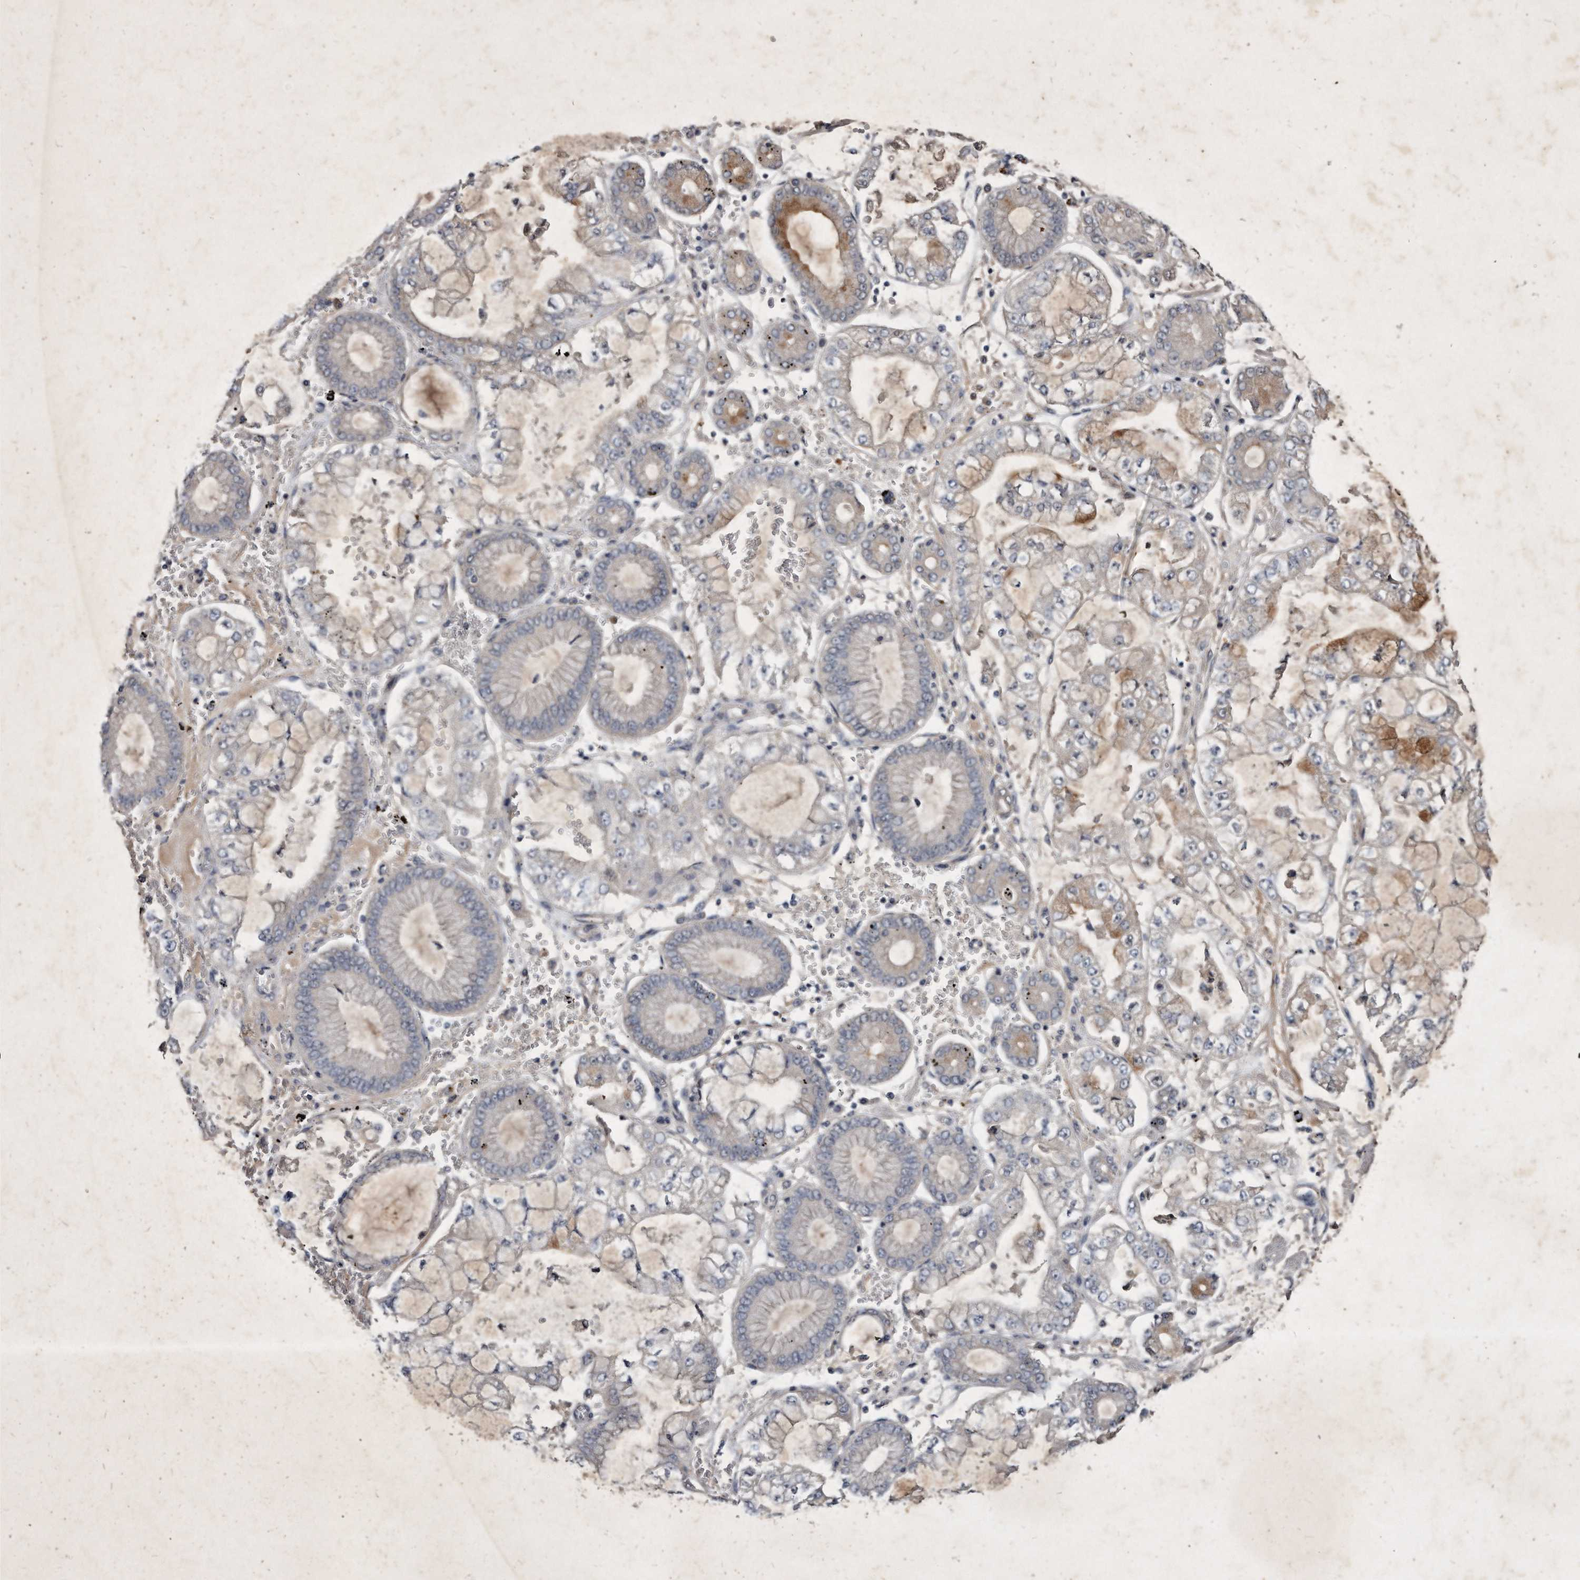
{"staining": {"intensity": "moderate", "quantity": "<25%", "location": "cytoplasmic/membranous"}, "tissue": "stomach cancer", "cell_type": "Tumor cells", "image_type": "cancer", "snomed": [{"axis": "morphology", "description": "Adenocarcinoma, NOS"}, {"axis": "topography", "description": "Stomach"}], "caption": "IHC image of human stomach adenocarcinoma stained for a protein (brown), which exhibits low levels of moderate cytoplasmic/membranous positivity in approximately <25% of tumor cells.", "gene": "KLHDC3", "patient": {"sex": "male", "age": 76}}